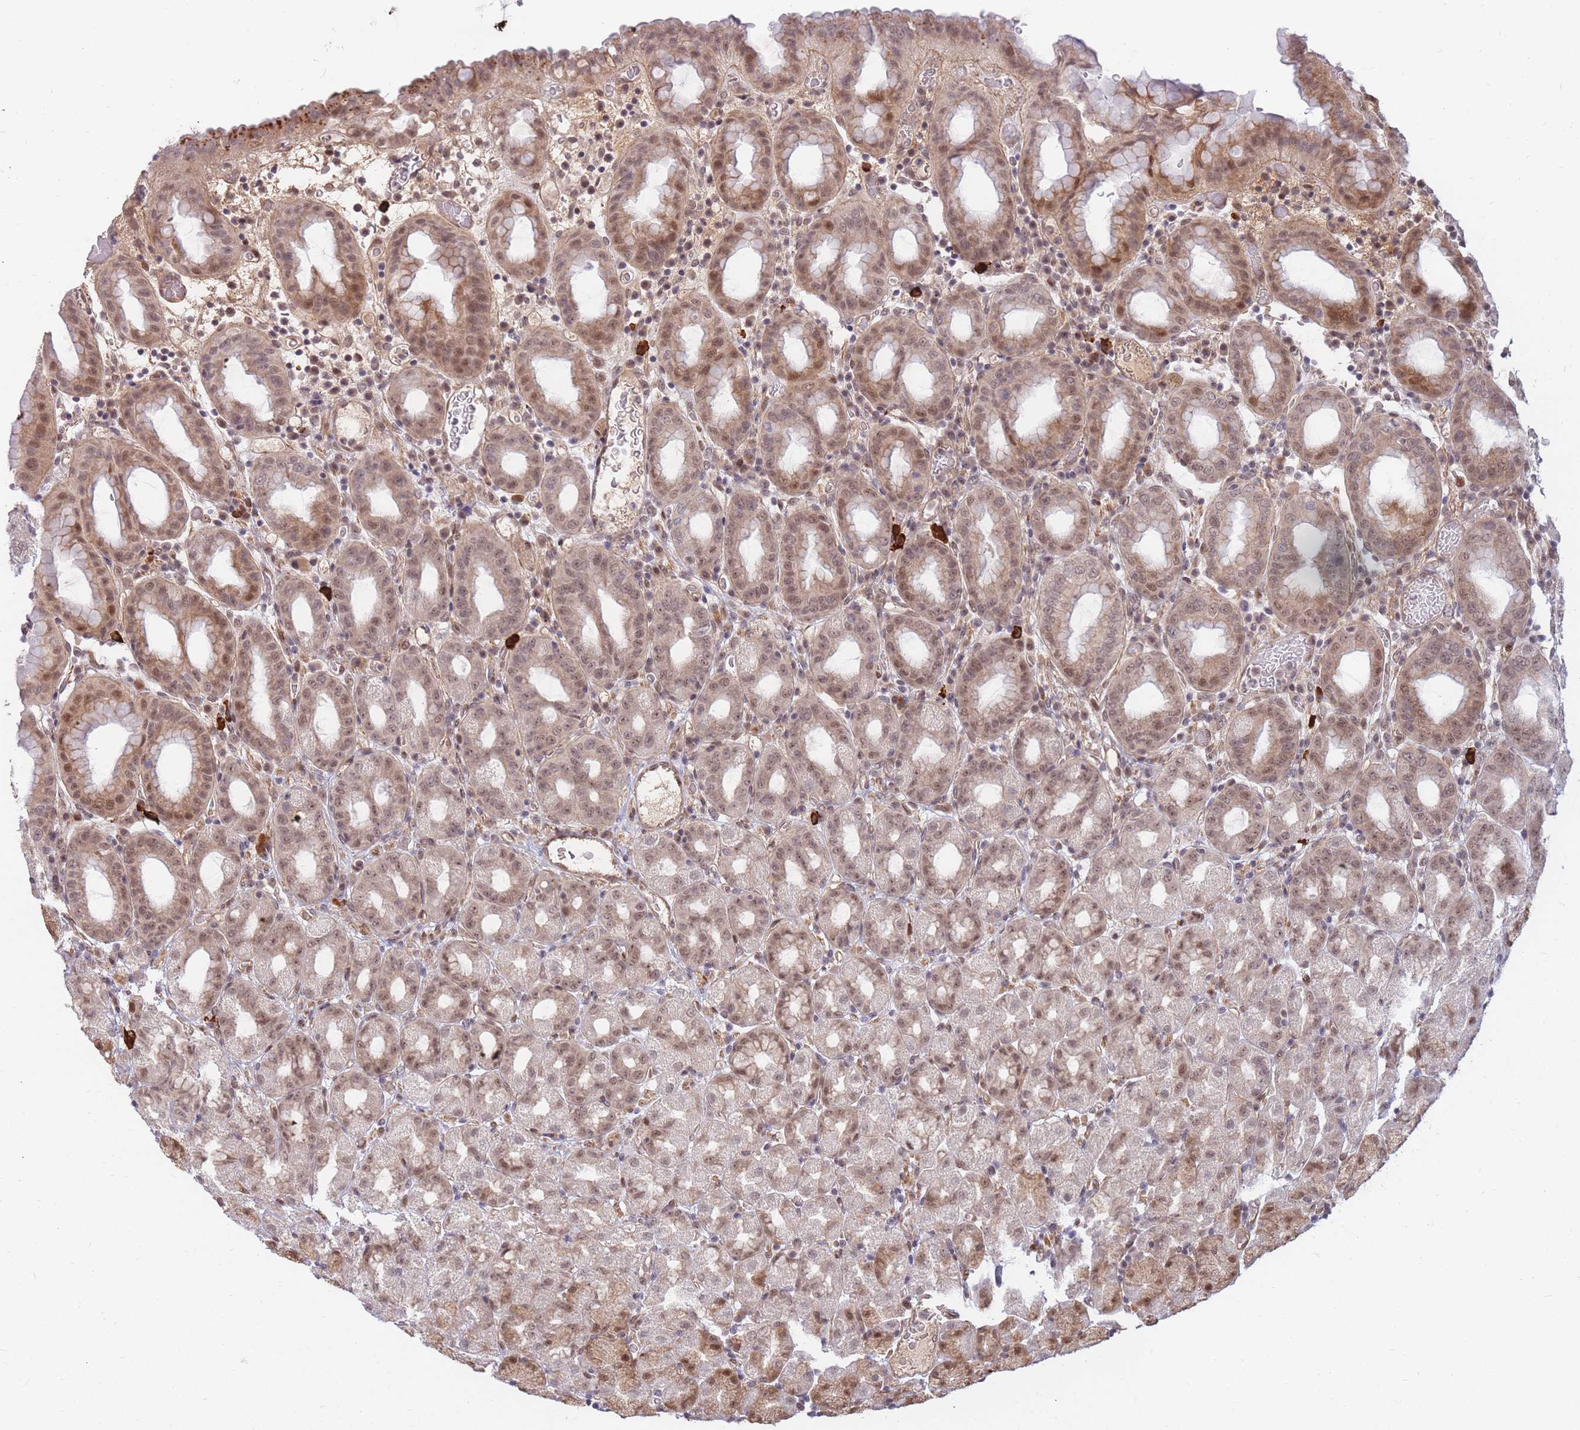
{"staining": {"intensity": "moderate", "quantity": ">75%", "location": "nuclear"}, "tissue": "stomach", "cell_type": "Glandular cells", "image_type": "normal", "snomed": [{"axis": "morphology", "description": "Normal tissue, NOS"}, {"axis": "topography", "description": "Stomach, upper"}, {"axis": "topography", "description": "Stomach, lower"}, {"axis": "topography", "description": "Small intestine"}], "caption": "Moderate nuclear protein expression is identified in approximately >75% of glandular cells in stomach. (brown staining indicates protein expression, while blue staining denotes nuclei).", "gene": "ERICH6B", "patient": {"sex": "male", "age": 68}}